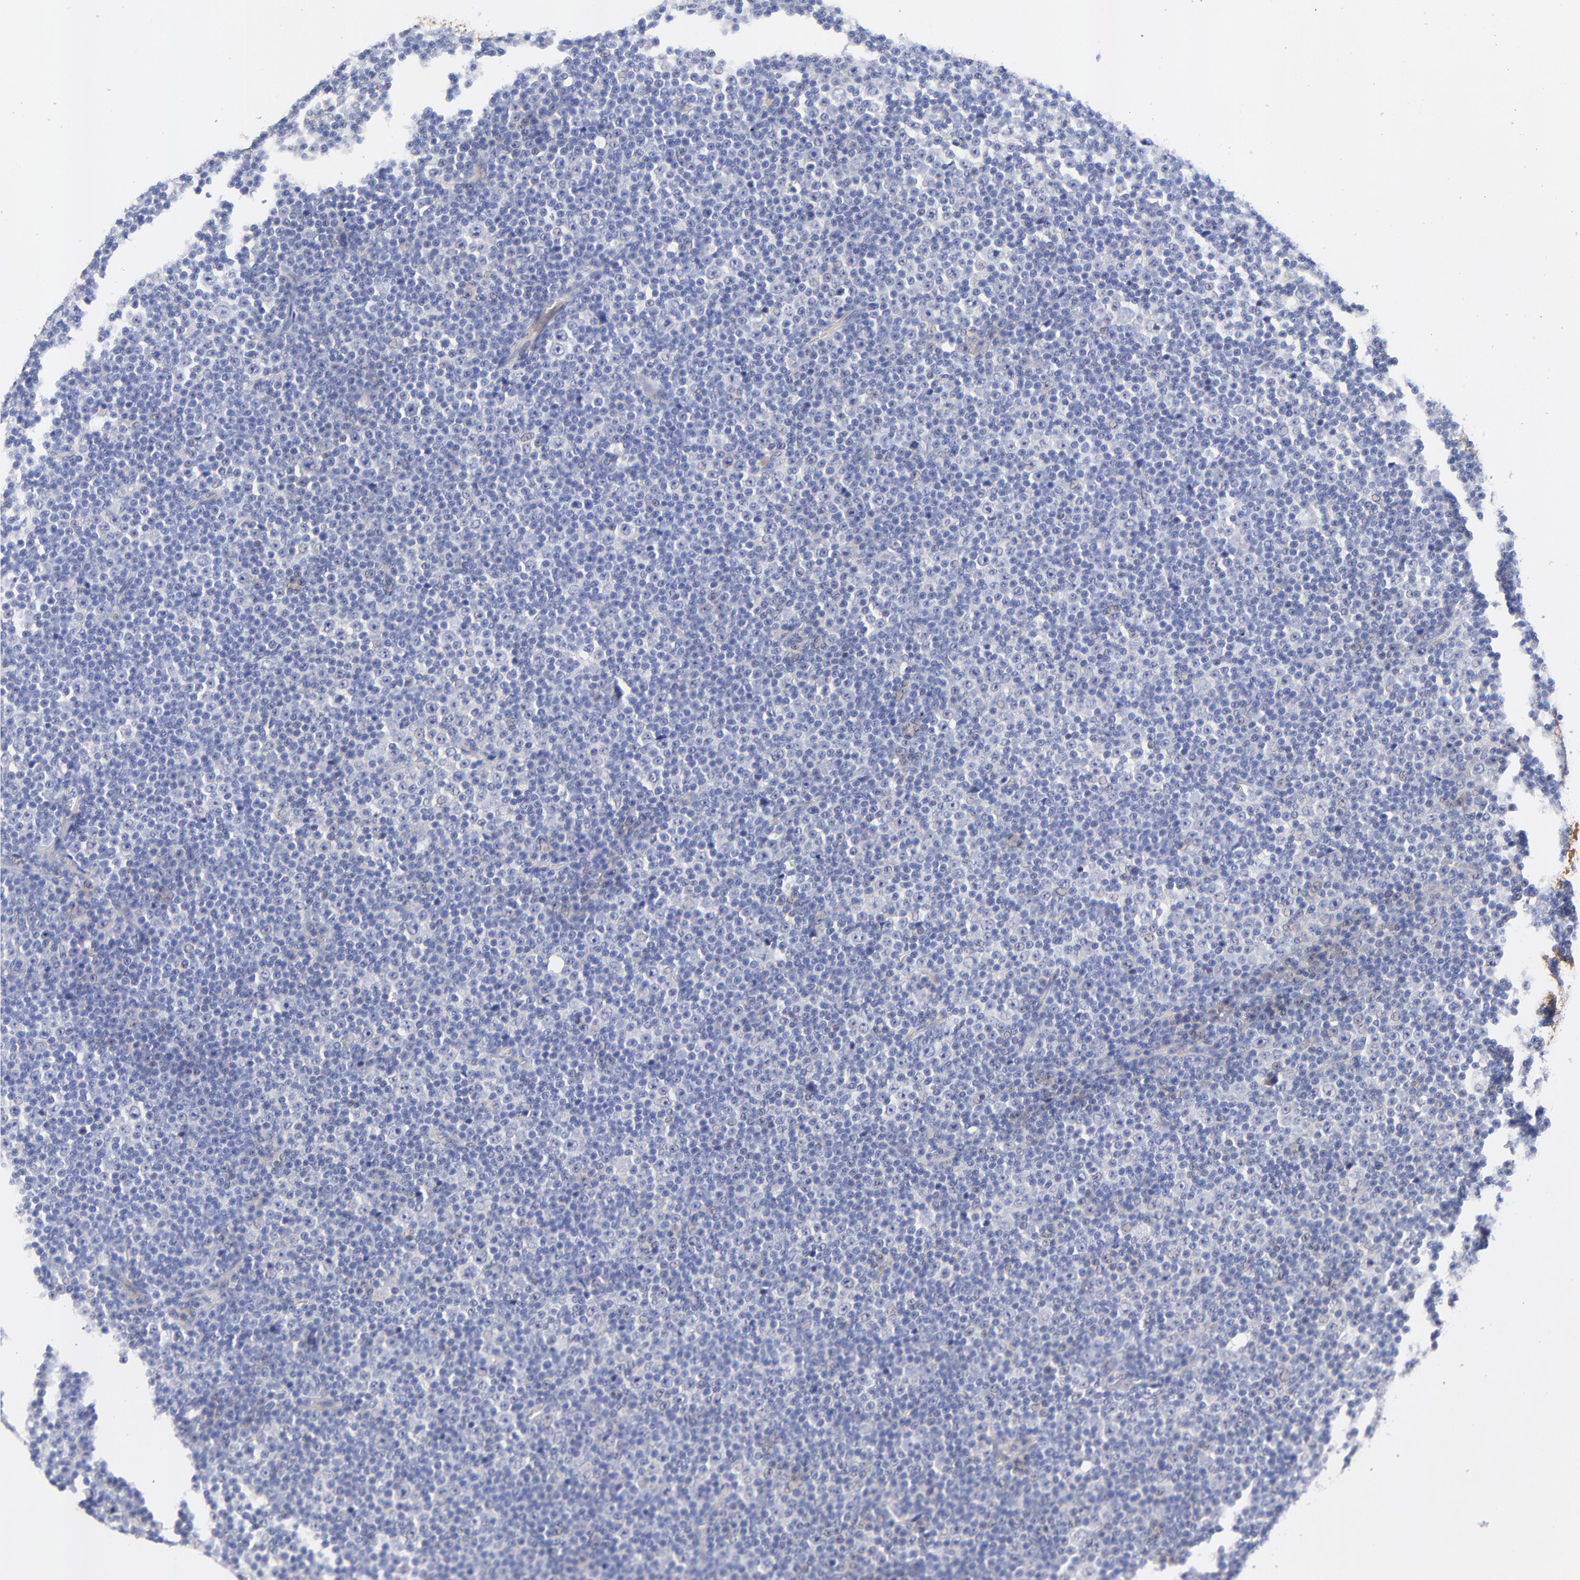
{"staining": {"intensity": "negative", "quantity": "none", "location": "none"}, "tissue": "lymphoma", "cell_type": "Tumor cells", "image_type": "cancer", "snomed": [{"axis": "morphology", "description": "Malignant lymphoma, non-Hodgkin's type, Low grade"}, {"axis": "topography", "description": "Lymph node"}], "caption": "Low-grade malignant lymphoma, non-Hodgkin's type stained for a protein using immunohistochemistry reveals no positivity tumor cells.", "gene": "FAM117B", "patient": {"sex": "female", "age": 67}}